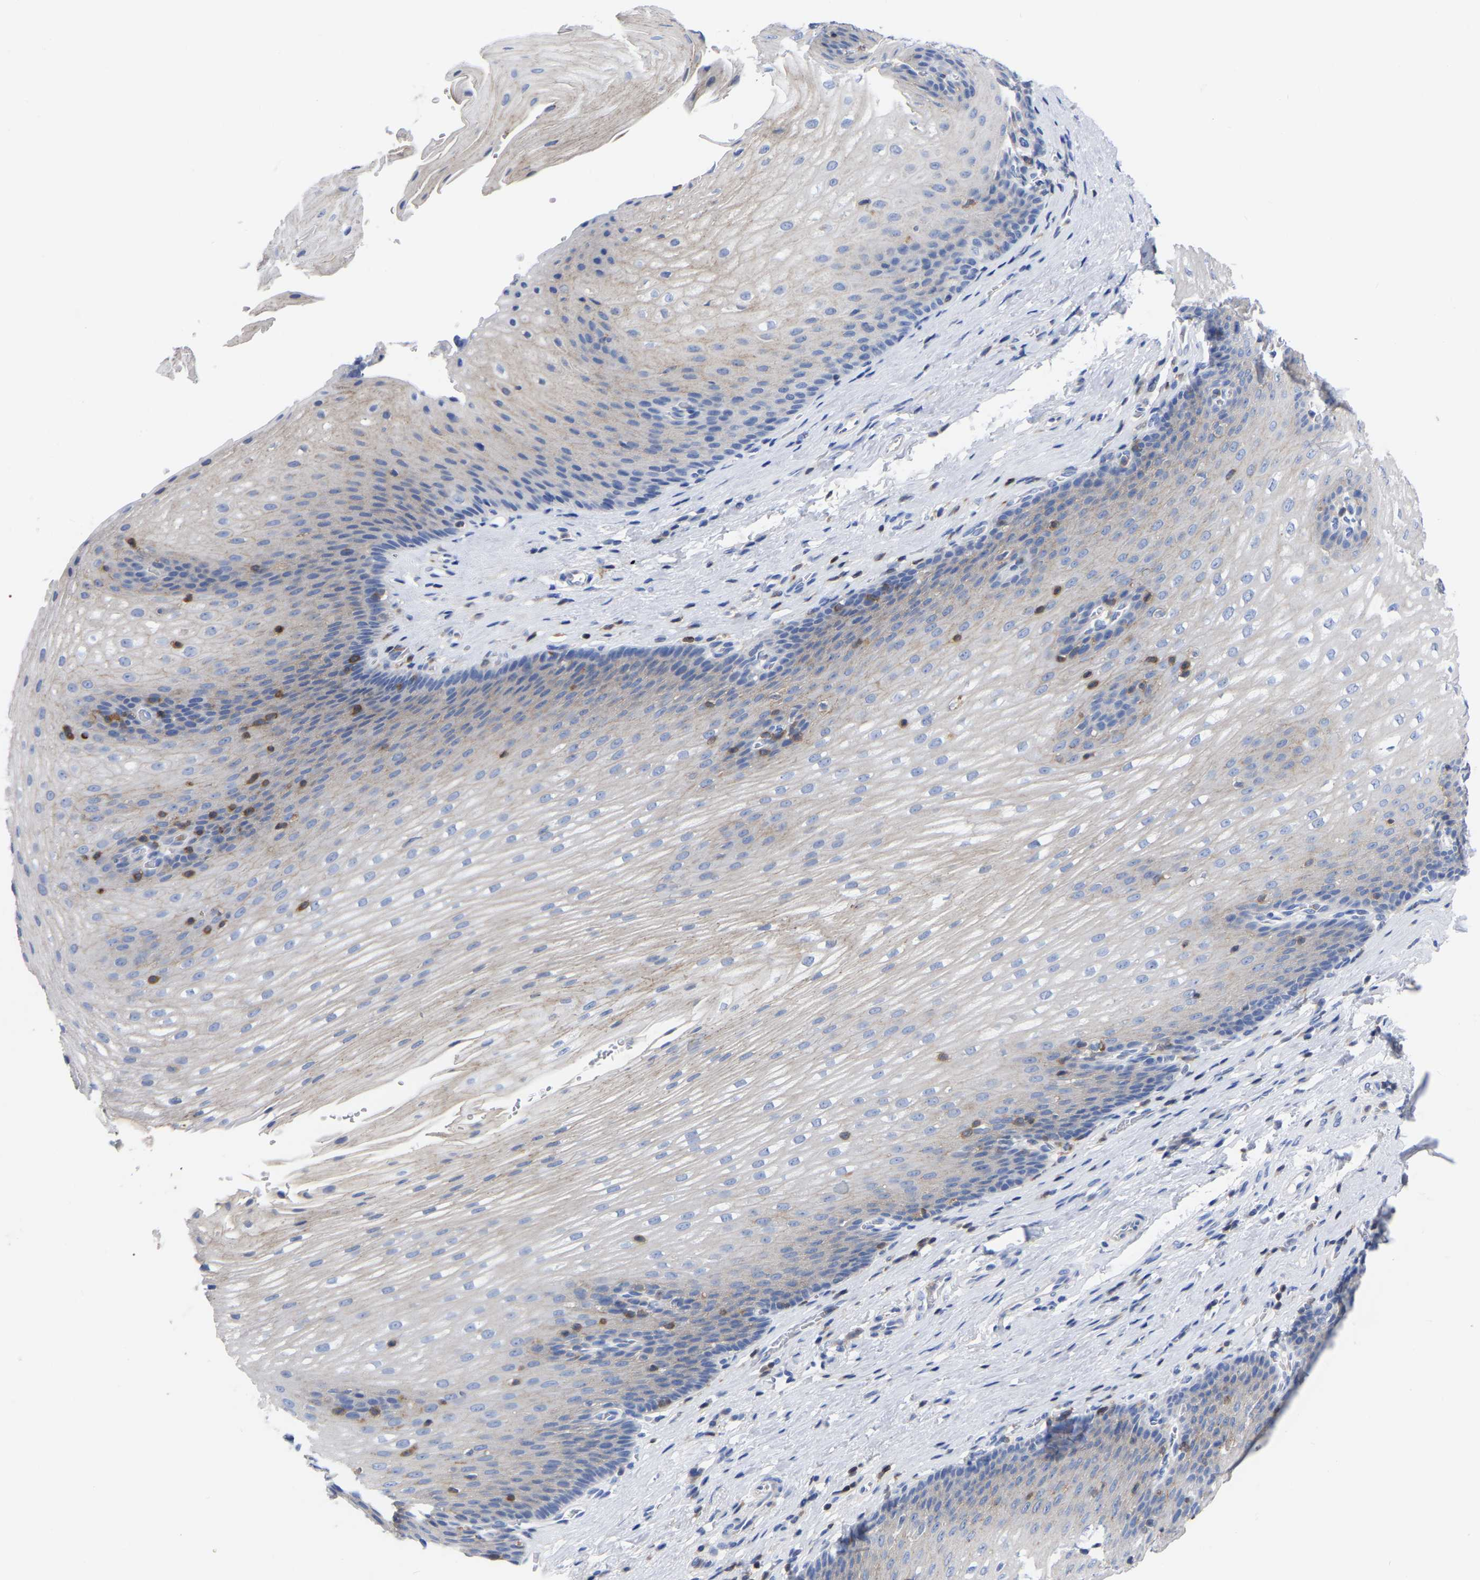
{"staining": {"intensity": "weak", "quantity": "<25%", "location": "cytoplasmic/membranous"}, "tissue": "esophagus", "cell_type": "Squamous epithelial cells", "image_type": "normal", "snomed": [{"axis": "morphology", "description": "Normal tissue, NOS"}, {"axis": "topography", "description": "Esophagus"}], "caption": "This is a image of immunohistochemistry (IHC) staining of normal esophagus, which shows no staining in squamous epithelial cells.", "gene": "PTPN7", "patient": {"sex": "male", "age": 48}}